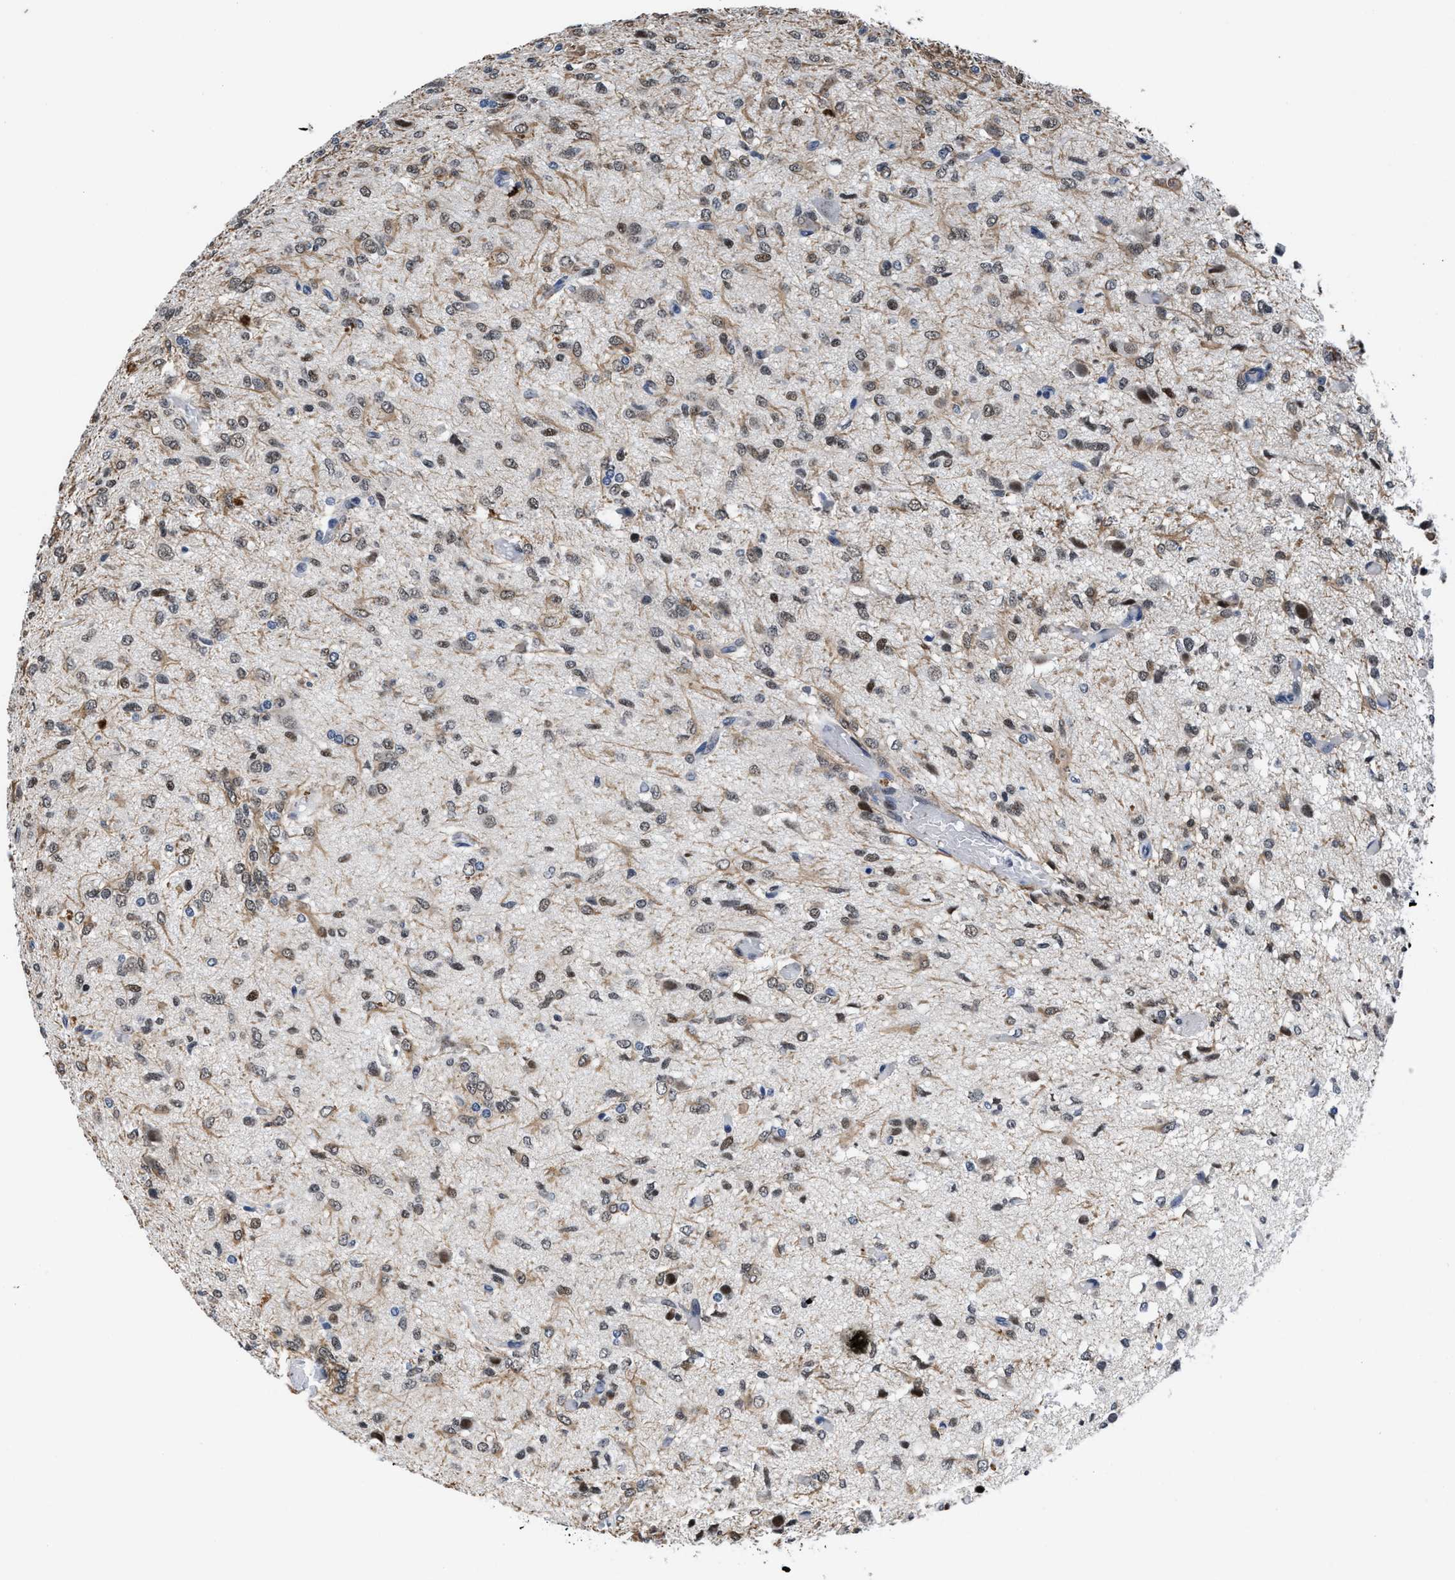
{"staining": {"intensity": "weak", "quantity": ">75%", "location": "nuclear"}, "tissue": "glioma", "cell_type": "Tumor cells", "image_type": "cancer", "snomed": [{"axis": "morphology", "description": "Glioma, malignant, High grade"}, {"axis": "topography", "description": "Brain"}], "caption": "There is low levels of weak nuclear staining in tumor cells of high-grade glioma (malignant), as demonstrated by immunohistochemical staining (brown color).", "gene": "WDR81", "patient": {"sex": "female", "age": 59}}